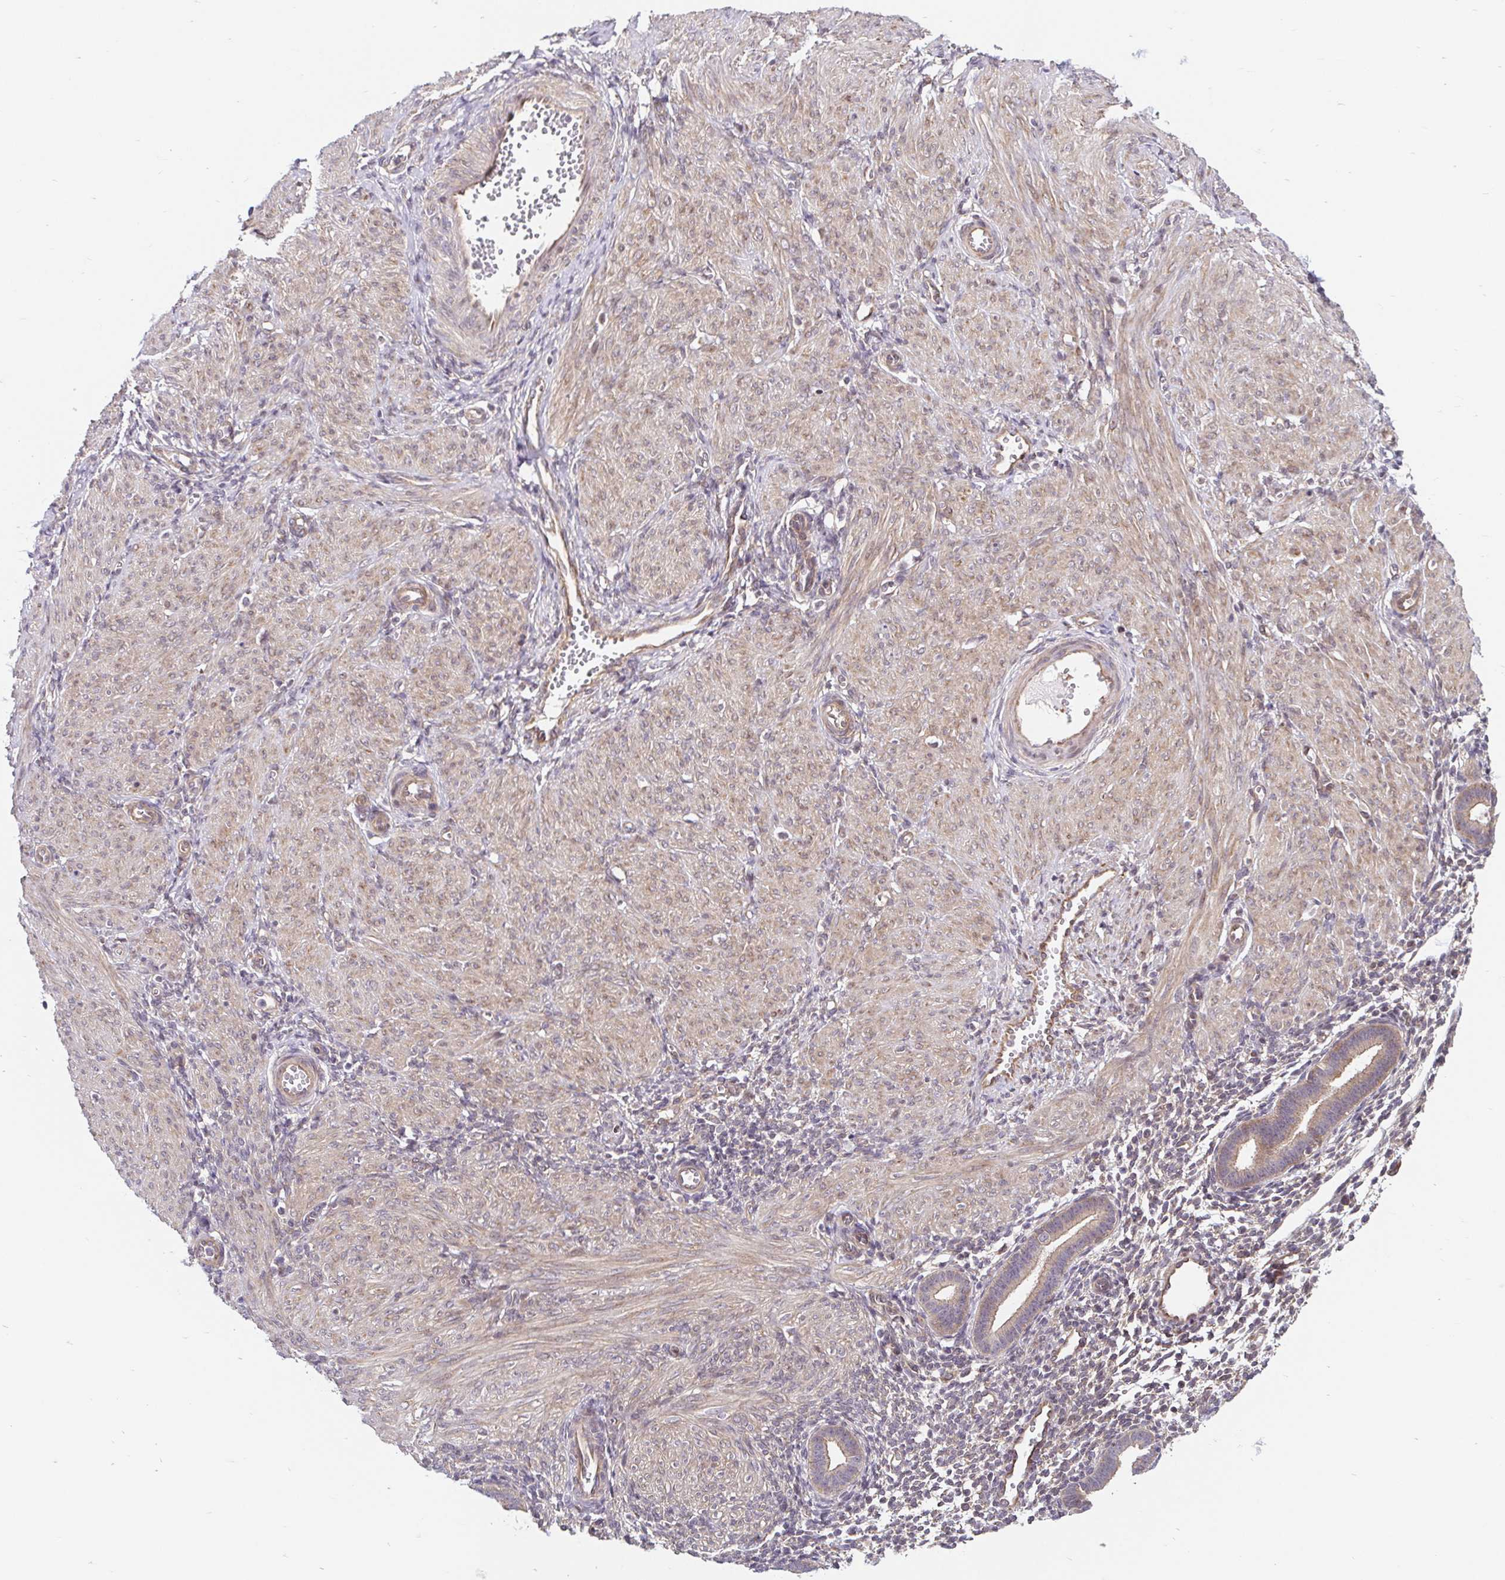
{"staining": {"intensity": "weak", "quantity": "25%-75%", "location": "cytoplasmic/membranous"}, "tissue": "endometrium", "cell_type": "Cells in endometrial stroma", "image_type": "normal", "snomed": [{"axis": "morphology", "description": "Normal tissue, NOS"}, {"axis": "topography", "description": "Endometrium"}], "caption": "There is low levels of weak cytoplasmic/membranous expression in cells in endometrial stroma of unremarkable endometrium, as demonstrated by immunohistochemical staining (brown color).", "gene": "LYPD5", "patient": {"sex": "female", "age": 36}}